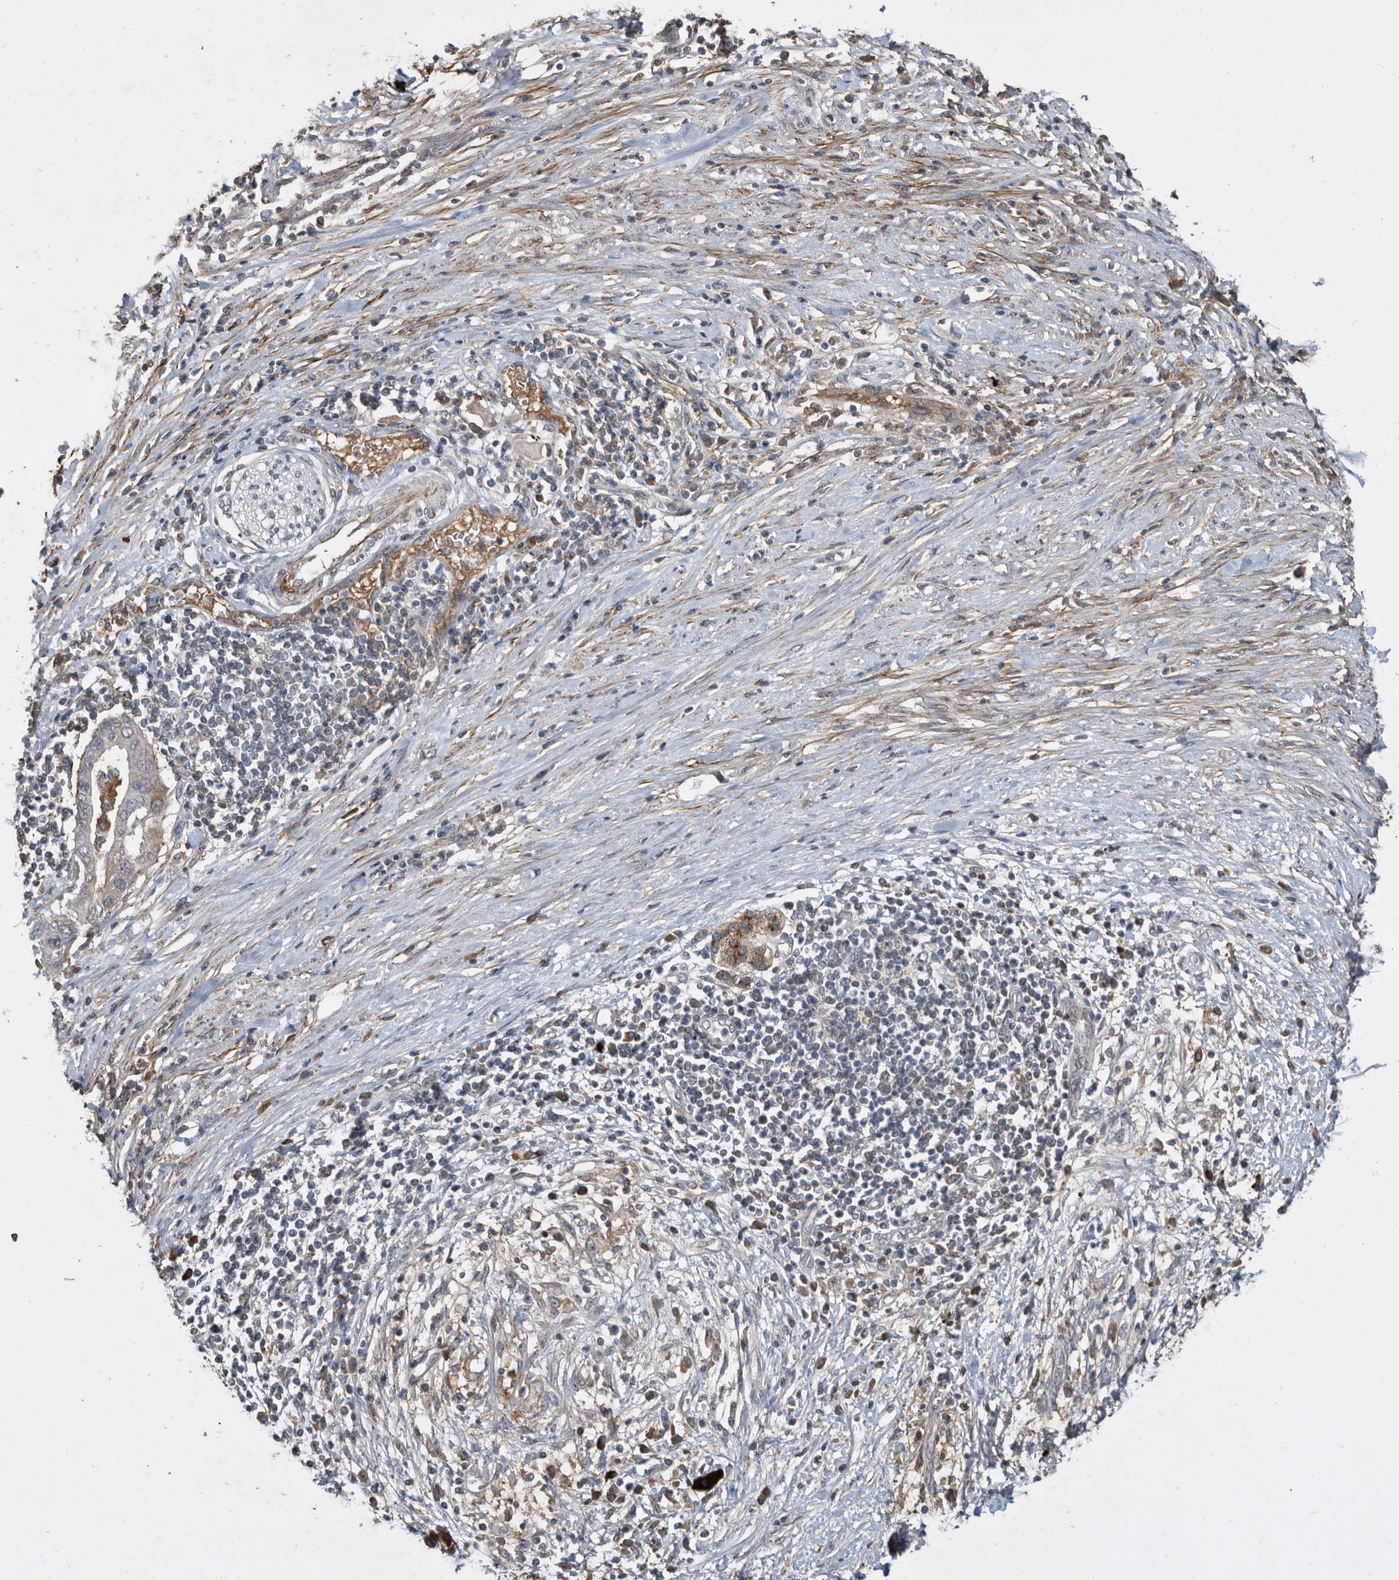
{"staining": {"intensity": "moderate", "quantity": "<25%", "location": "cytoplasmic/membranous"}, "tissue": "pancreatic cancer", "cell_type": "Tumor cells", "image_type": "cancer", "snomed": [{"axis": "morphology", "description": "Adenocarcinoma, NOS"}, {"axis": "topography", "description": "Pancreas"}], "caption": "Protein staining by IHC shows moderate cytoplasmic/membranous staining in about <25% of tumor cells in pancreatic cancer.", "gene": "PI15", "patient": {"sex": "male", "age": 58}}